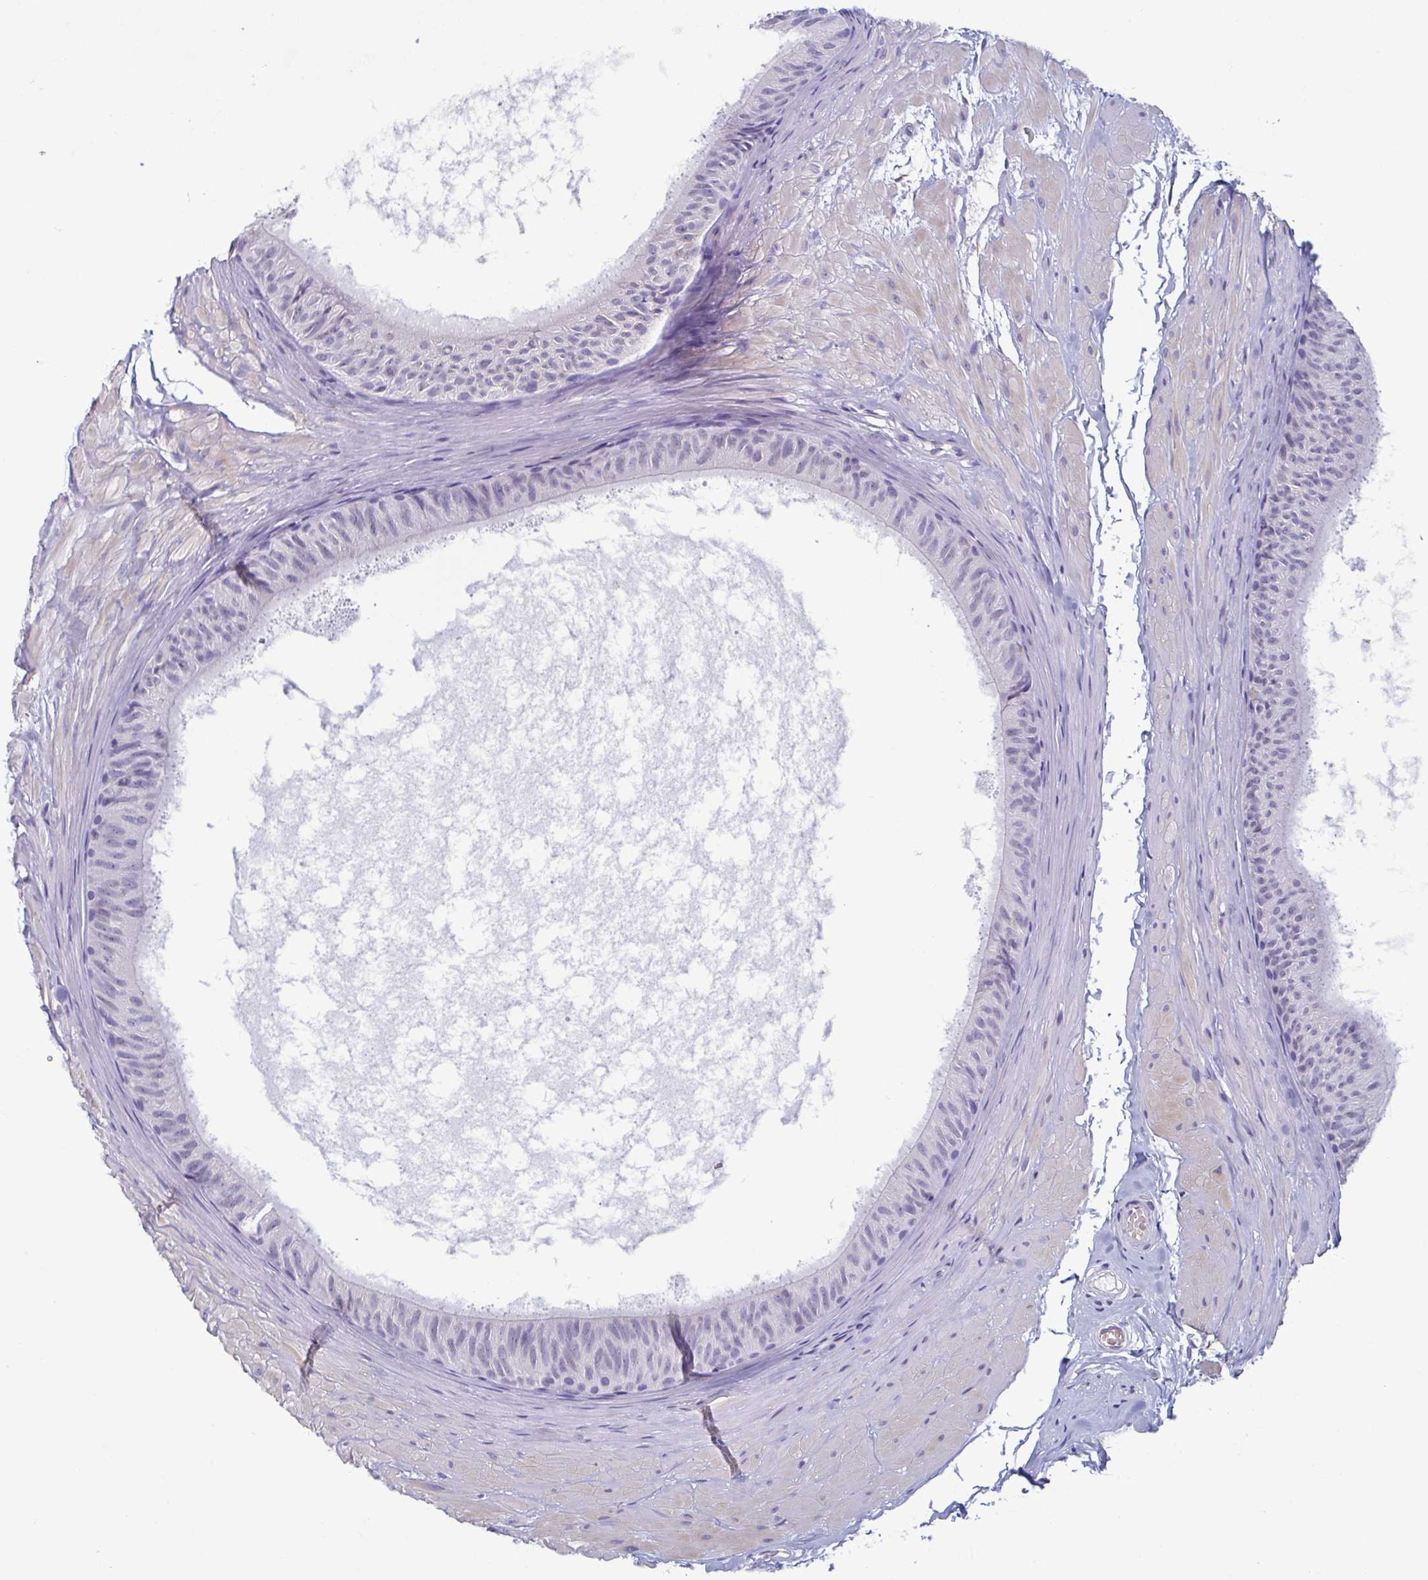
{"staining": {"intensity": "negative", "quantity": "none", "location": "none"}, "tissue": "epididymis", "cell_type": "Glandular cells", "image_type": "normal", "snomed": [{"axis": "morphology", "description": "Normal tissue, NOS"}, {"axis": "topography", "description": "Epididymis"}], "caption": "Glandular cells show no significant protein expression in normal epididymis. (IHC, brightfield microscopy, high magnification).", "gene": "MORC4", "patient": {"sex": "male", "age": 33}}